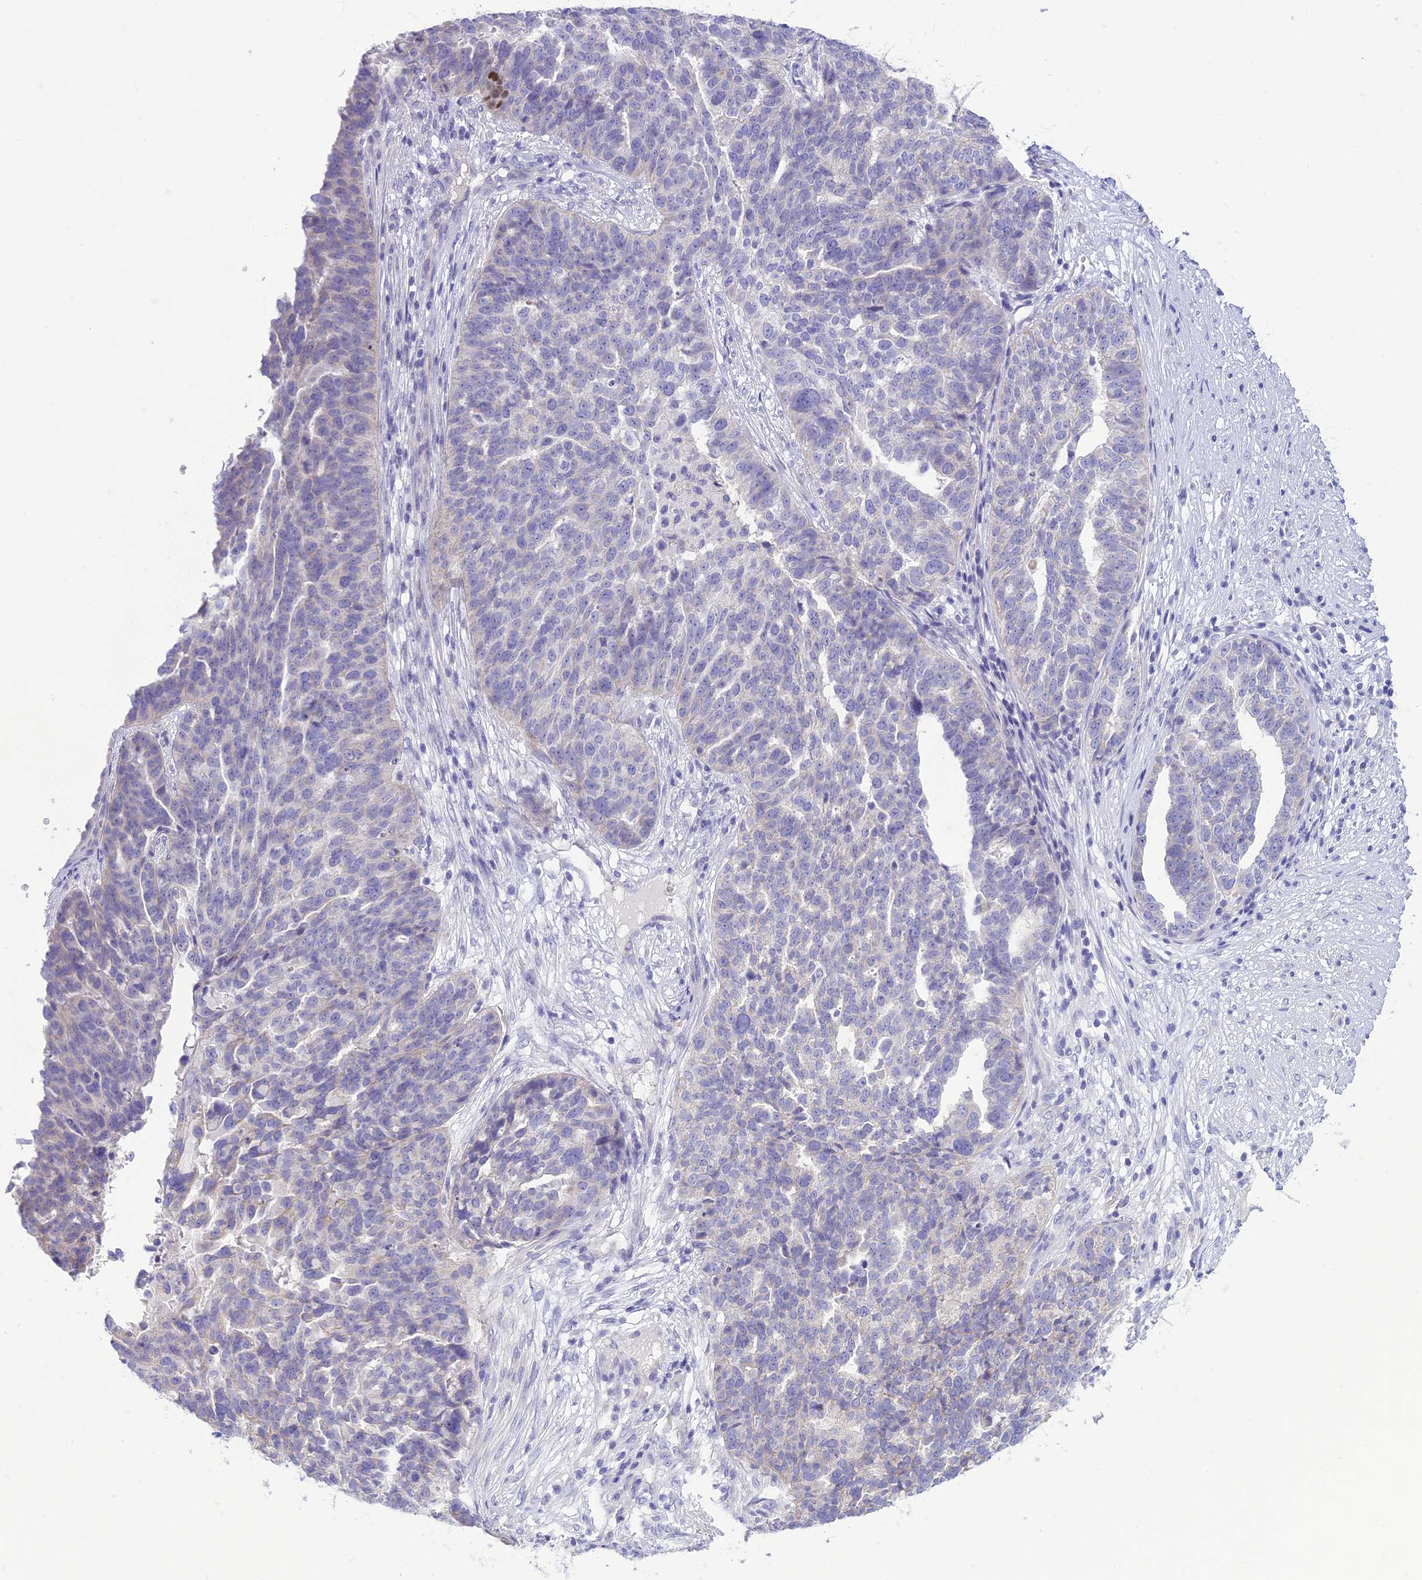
{"staining": {"intensity": "negative", "quantity": "none", "location": "none"}, "tissue": "ovarian cancer", "cell_type": "Tumor cells", "image_type": "cancer", "snomed": [{"axis": "morphology", "description": "Cystadenocarcinoma, serous, NOS"}, {"axis": "topography", "description": "Ovary"}], "caption": "Ovarian cancer (serous cystadenocarcinoma) was stained to show a protein in brown. There is no significant staining in tumor cells.", "gene": "DHDH", "patient": {"sex": "female", "age": 59}}